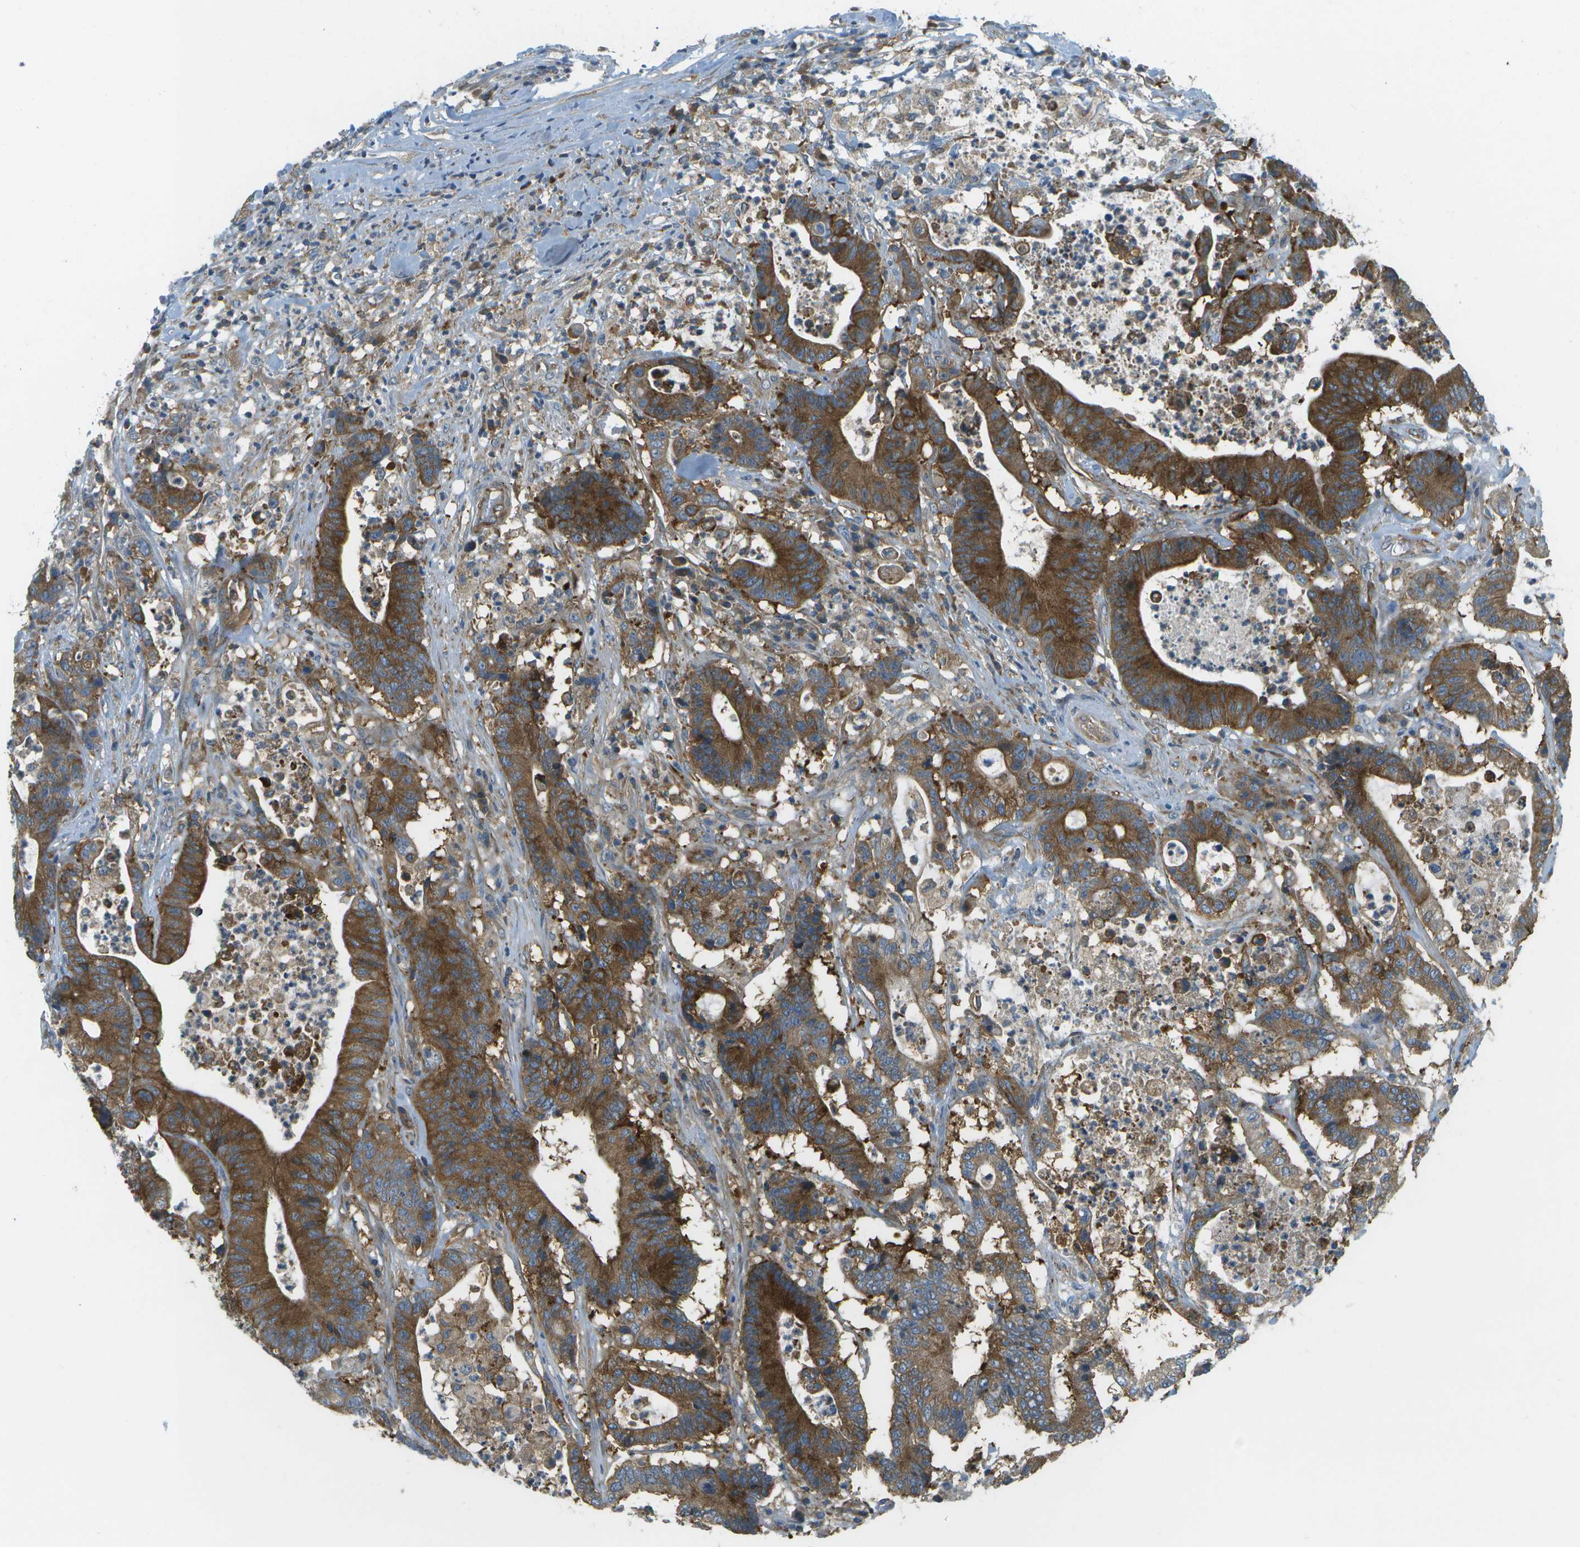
{"staining": {"intensity": "strong", "quantity": ">75%", "location": "cytoplasmic/membranous"}, "tissue": "colorectal cancer", "cell_type": "Tumor cells", "image_type": "cancer", "snomed": [{"axis": "morphology", "description": "Adenocarcinoma, NOS"}, {"axis": "topography", "description": "Colon"}], "caption": "Colorectal adenocarcinoma tissue reveals strong cytoplasmic/membranous positivity in about >75% of tumor cells, visualized by immunohistochemistry. The staining is performed using DAB (3,3'-diaminobenzidine) brown chromogen to label protein expression. The nuclei are counter-stained blue using hematoxylin.", "gene": "WNK2", "patient": {"sex": "female", "age": 84}}